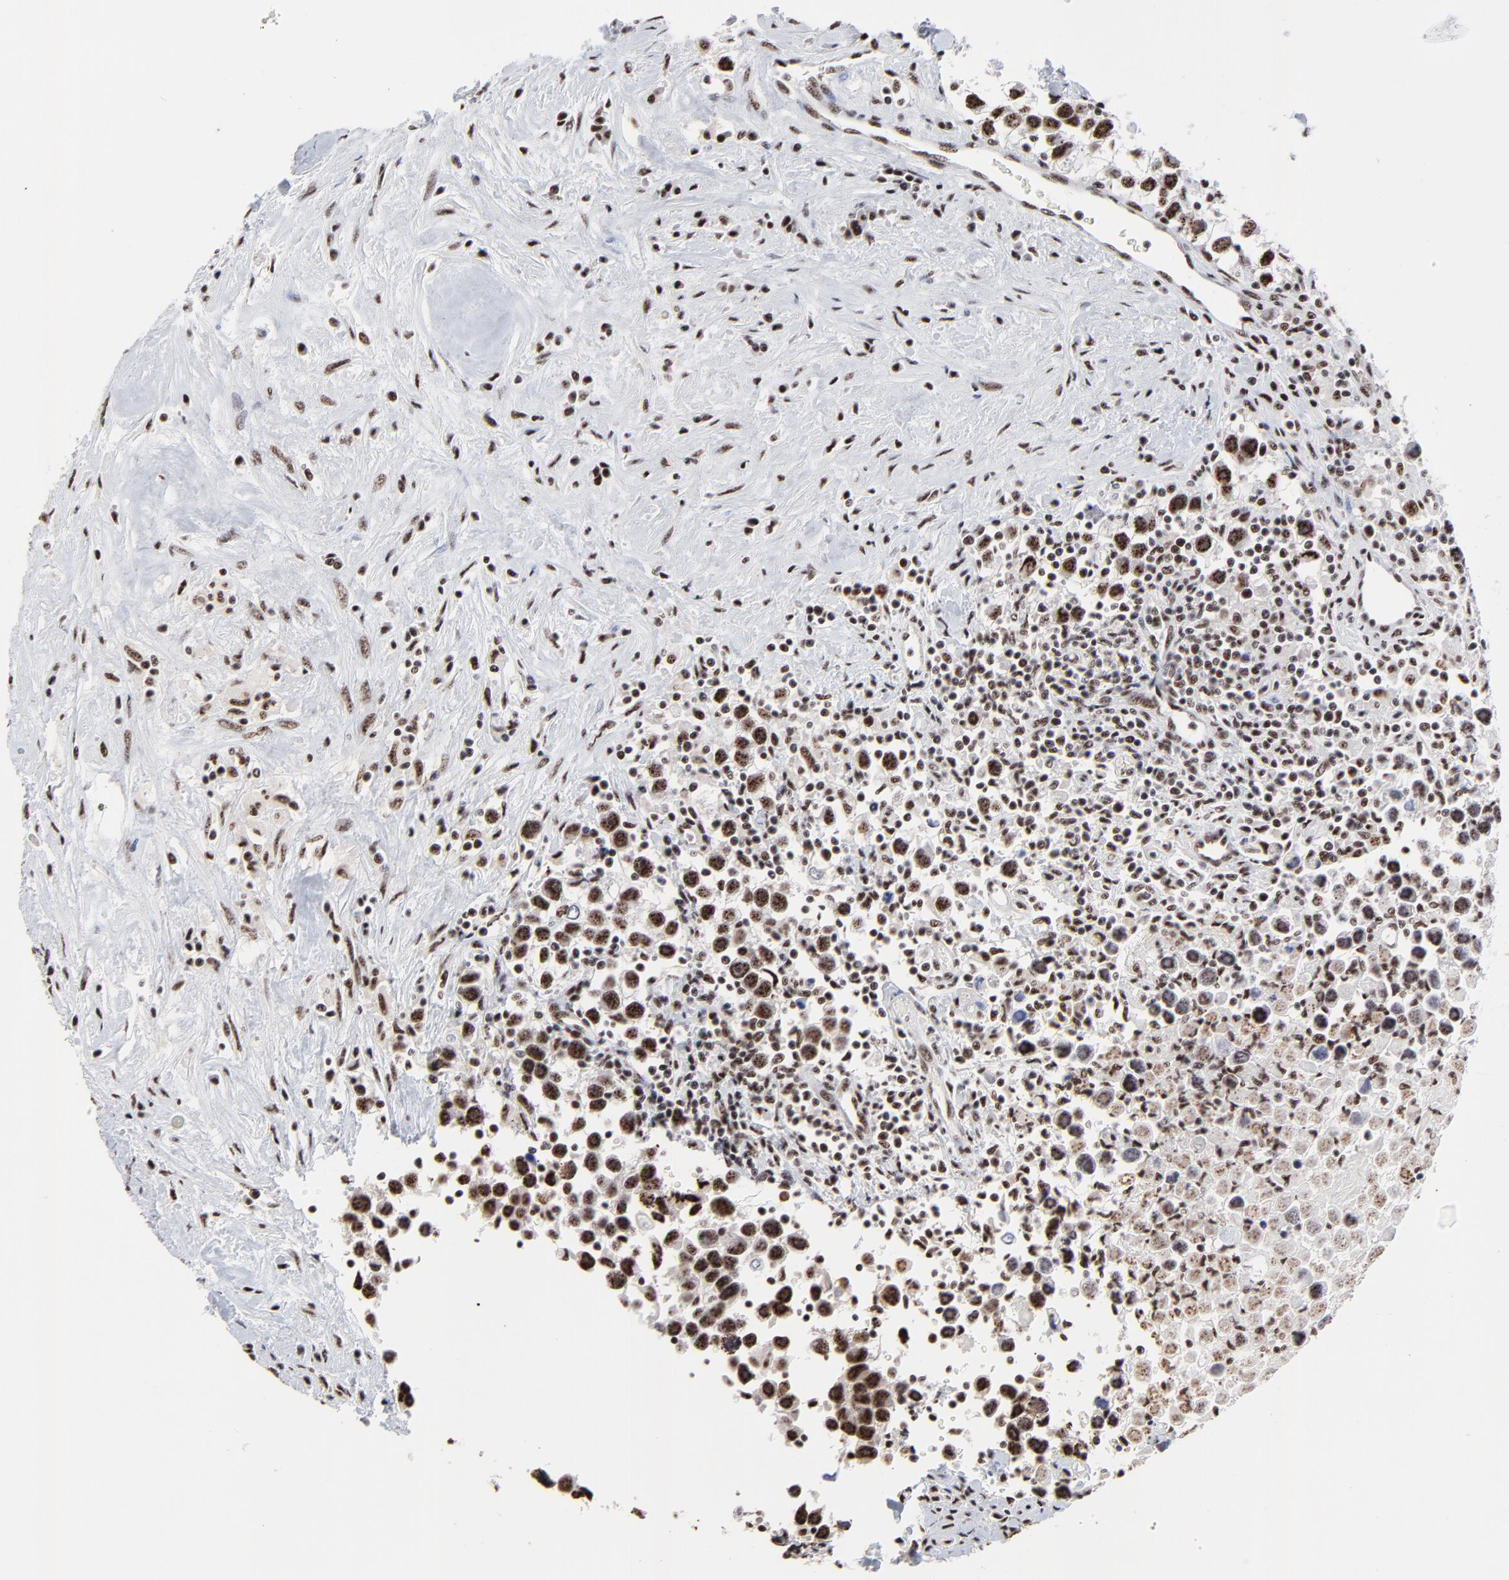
{"staining": {"intensity": "weak", "quantity": ">75%", "location": "nuclear"}, "tissue": "testis cancer", "cell_type": "Tumor cells", "image_type": "cancer", "snomed": [{"axis": "morphology", "description": "Seminoma, NOS"}, {"axis": "topography", "description": "Testis"}], "caption": "Weak nuclear protein positivity is present in approximately >75% of tumor cells in testis cancer. (DAB = brown stain, brightfield microscopy at high magnification).", "gene": "MBD4", "patient": {"sex": "male", "age": 43}}